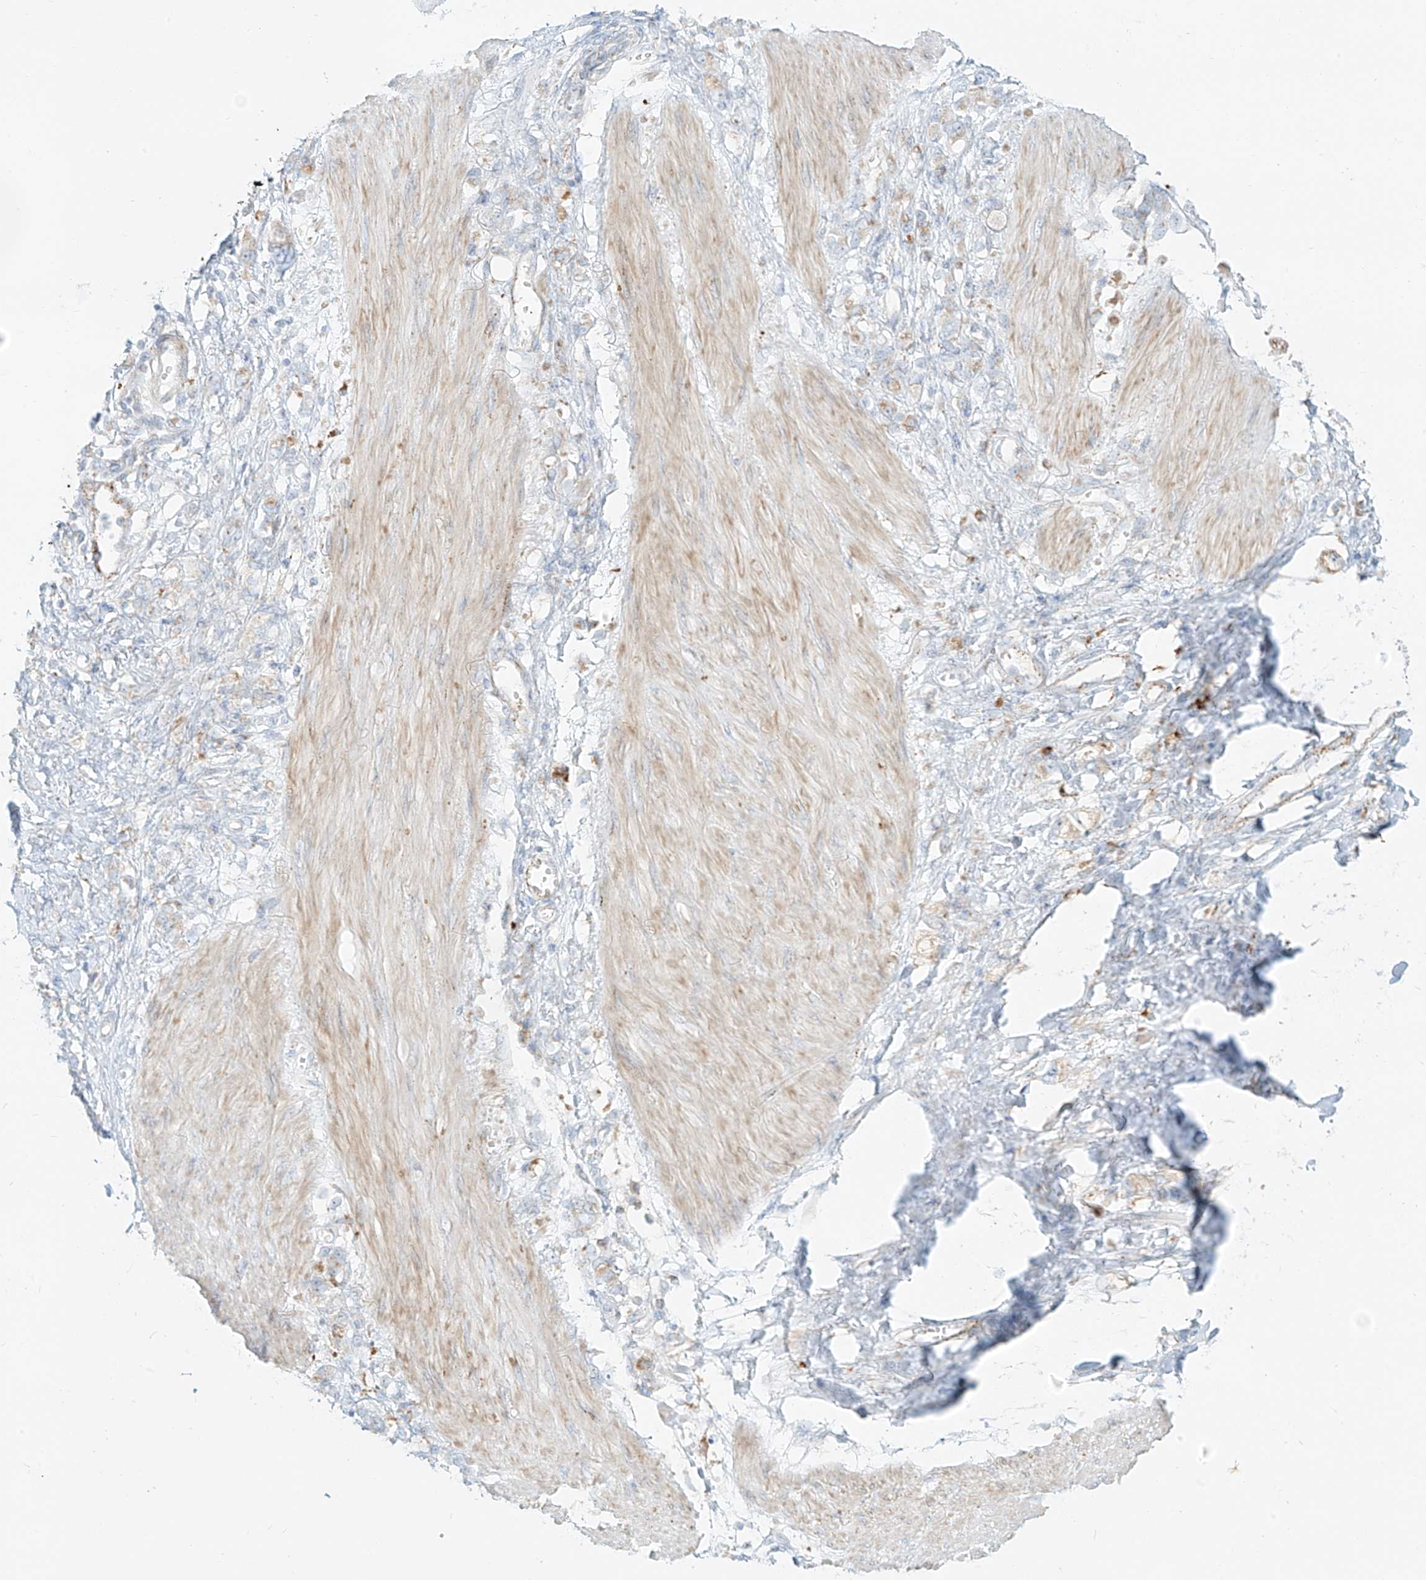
{"staining": {"intensity": "negative", "quantity": "none", "location": "none"}, "tissue": "stomach cancer", "cell_type": "Tumor cells", "image_type": "cancer", "snomed": [{"axis": "morphology", "description": "Adenocarcinoma, NOS"}, {"axis": "topography", "description": "Stomach"}], "caption": "This is an immunohistochemistry micrograph of stomach cancer (adenocarcinoma). There is no expression in tumor cells.", "gene": "SLC35F6", "patient": {"sex": "female", "age": 76}}